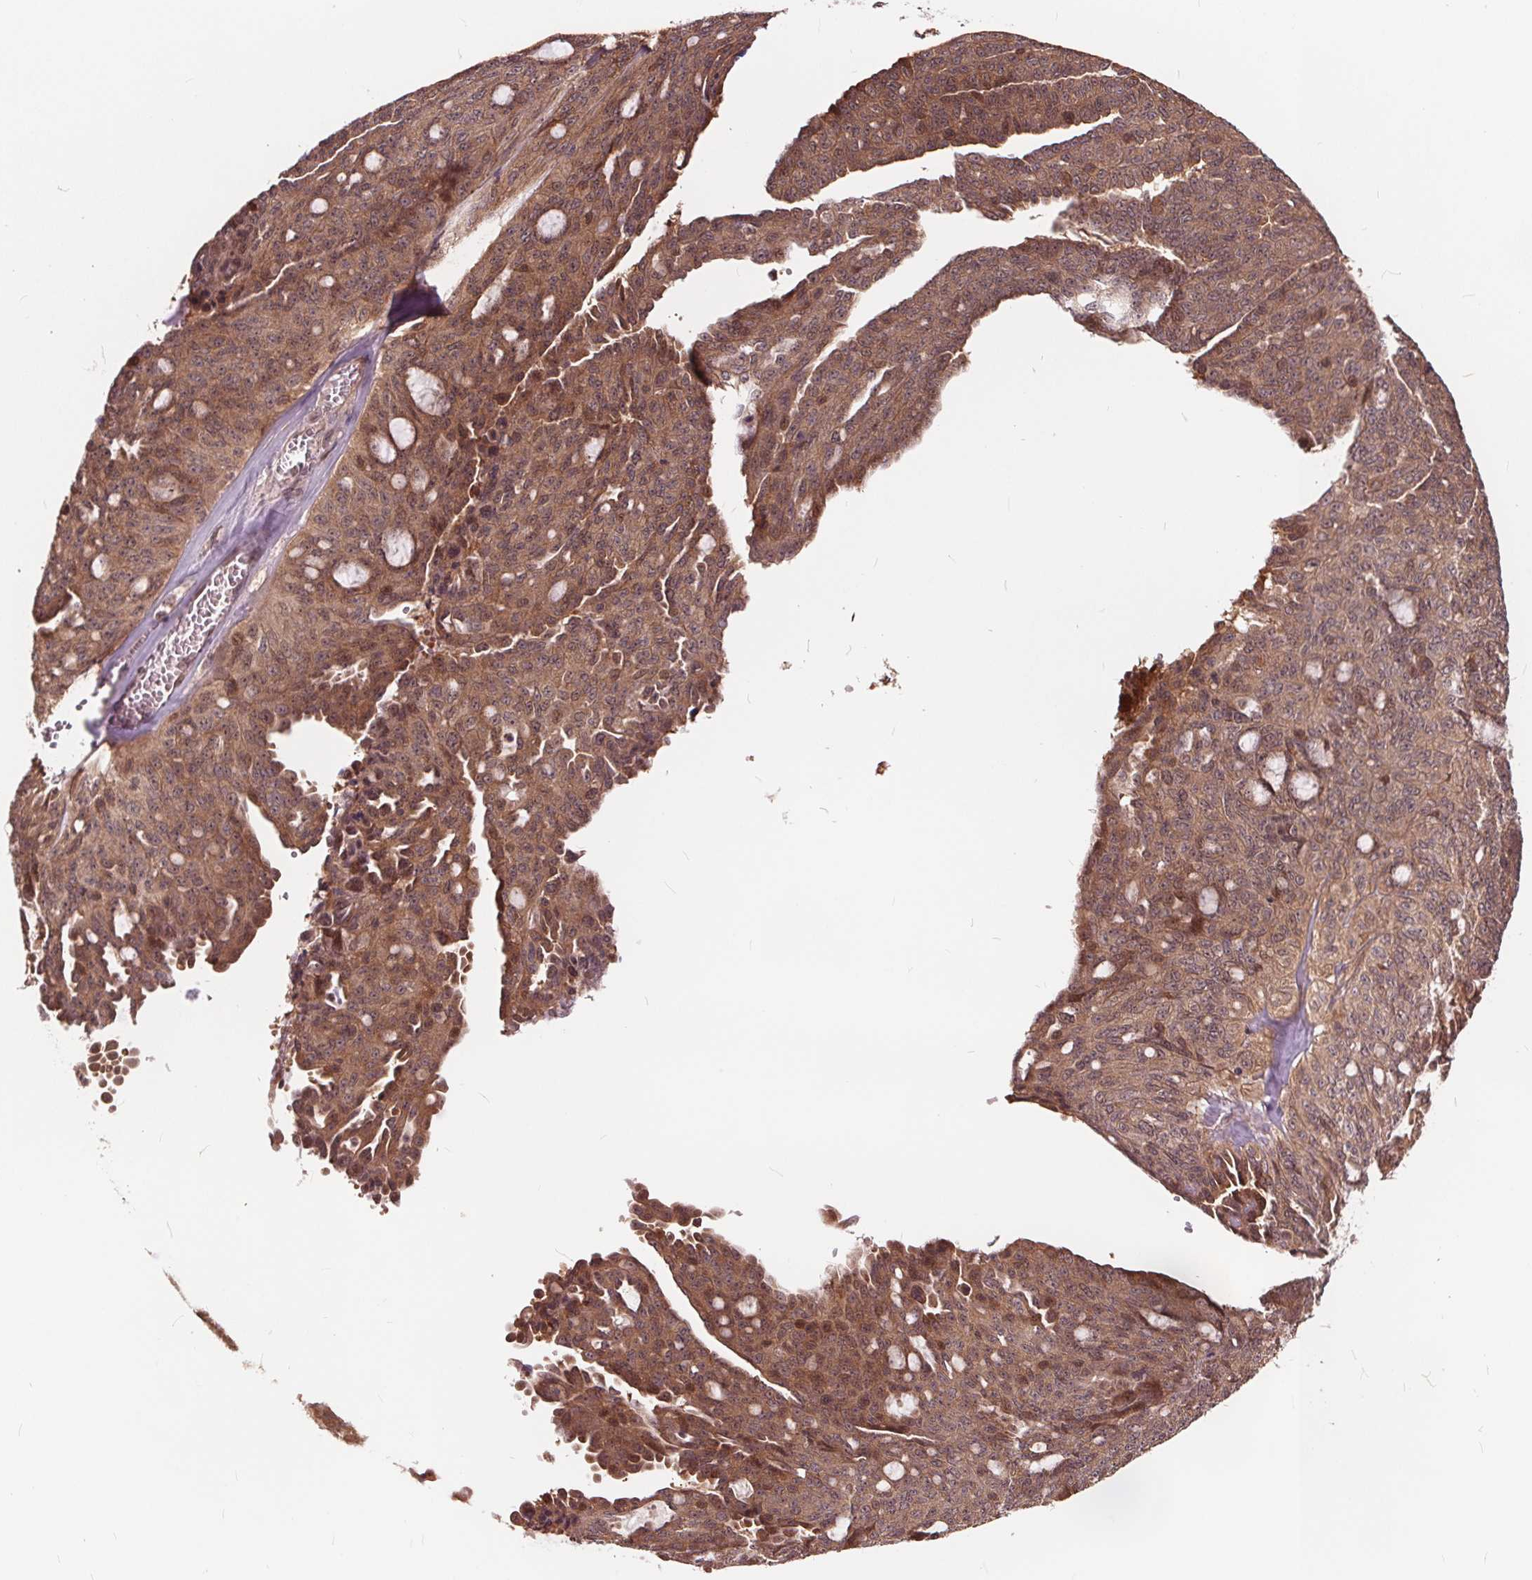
{"staining": {"intensity": "moderate", "quantity": ">75%", "location": "cytoplasmic/membranous,nuclear"}, "tissue": "ovarian cancer", "cell_type": "Tumor cells", "image_type": "cancer", "snomed": [{"axis": "morphology", "description": "Cystadenocarcinoma, serous, NOS"}, {"axis": "topography", "description": "Ovary"}], "caption": "High-magnification brightfield microscopy of ovarian cancer (serous cystadenocarcinoma) stained with DAB (3,3'-diaminobenzidine) (brown) and counterstained with hematoxylin (blue). tumor cells exhibit moderate cytoplasmic/membranous and nuclear staining is seen in approximately>75% of cells.", "gene": "HIF1AN", "patient": {"sex": "female", "age": 71}}